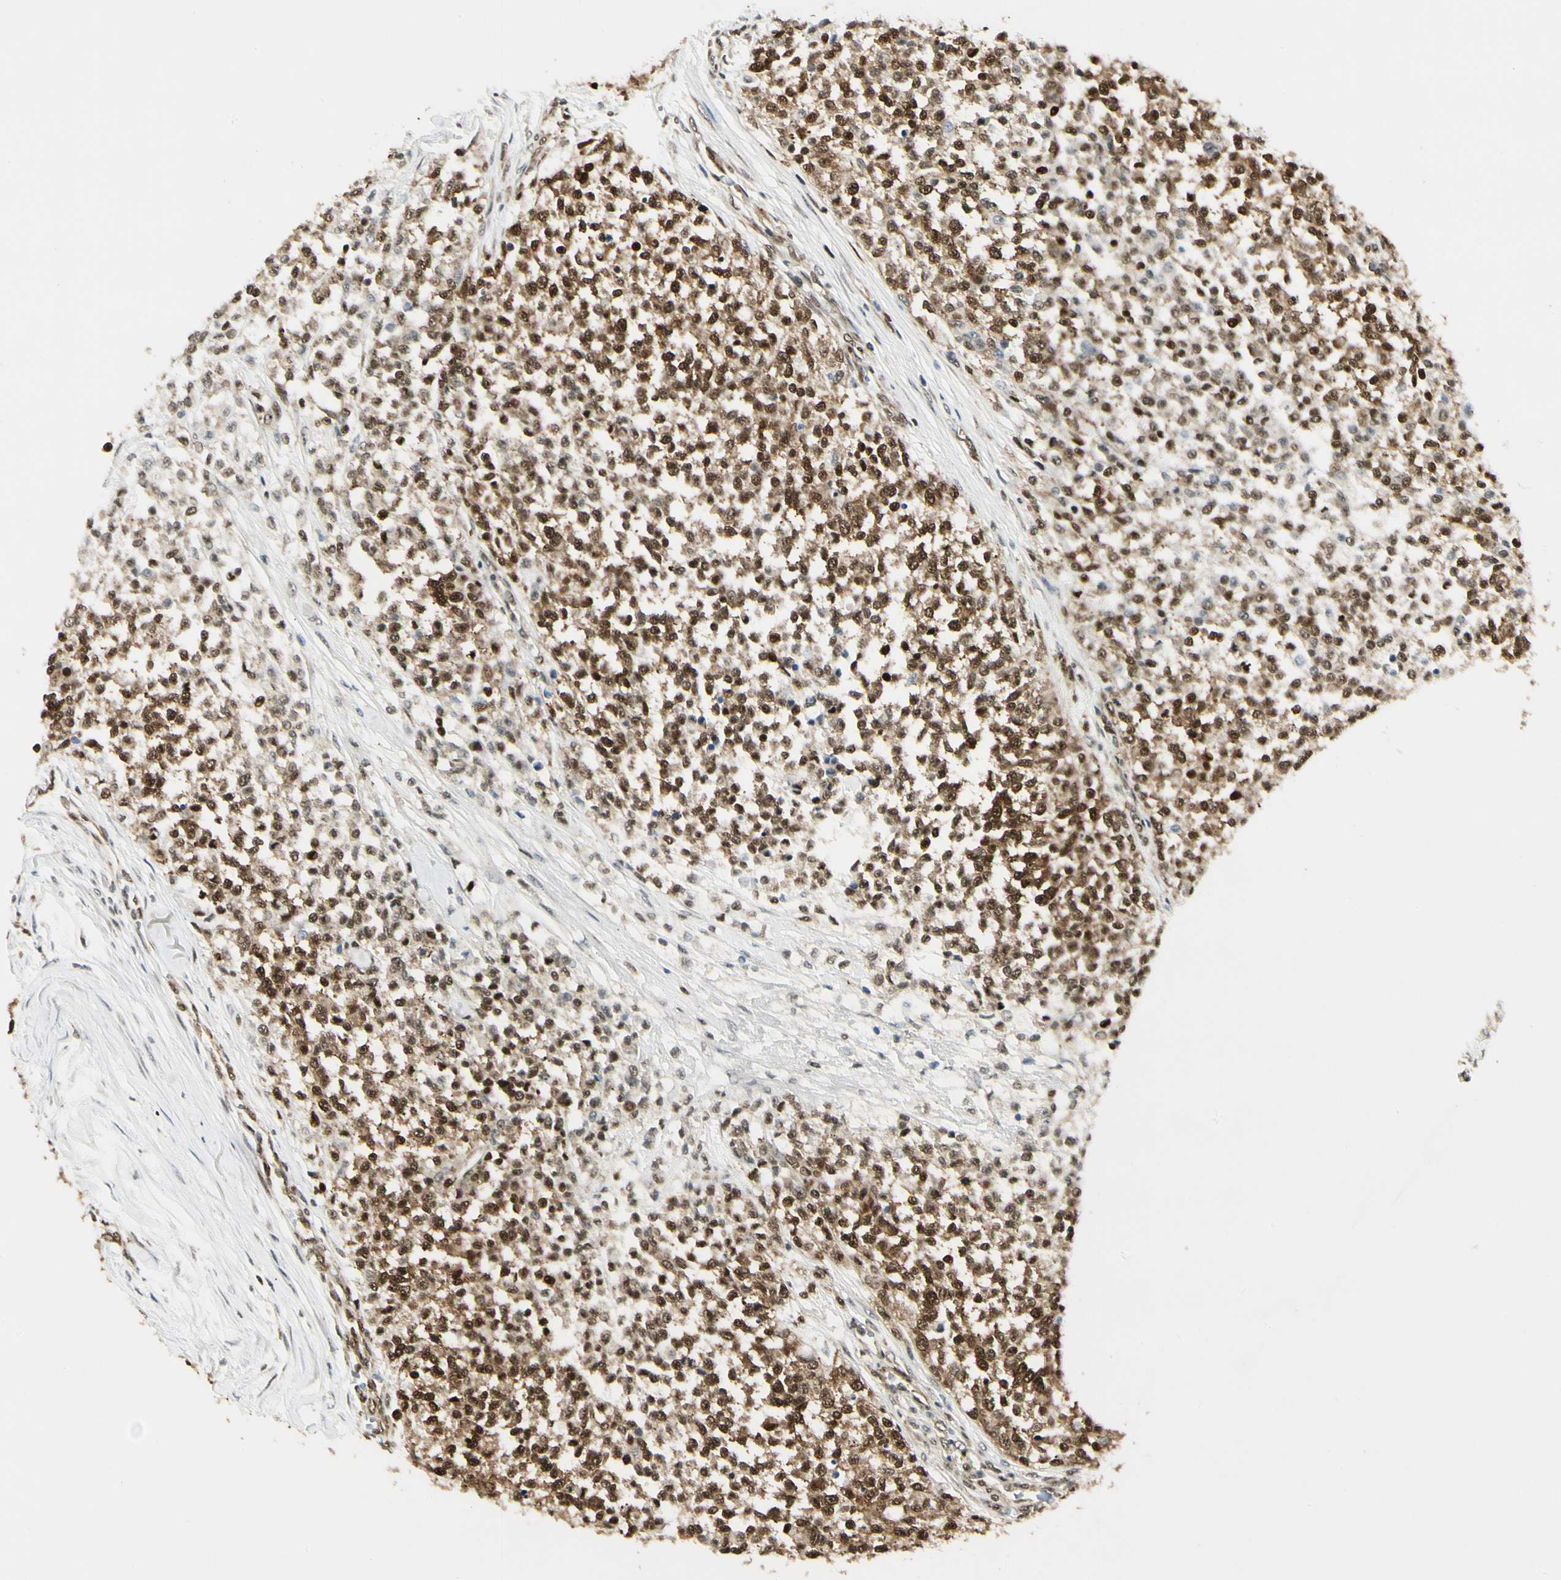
{"staining": {"intensity": "strong", "quantity": ">75%", "location": "cytoplasmic/membranous,nuclear"}, "tissue": "testis cancer", "cell_type": "Tumor cells", "image_type": "cancer", "snomed": [{"axis": "morphology", "description": "Seminoma, NOS"}, {"axis": "topography", "description": "Testis"}], "caption": "The immunohistochemical stain shows strong cytoplasmic/membranous and nuclear expression in tumor cells of testis seminoma tissue.", "gene": "FUS", "patient": {"sex": "male", "age": 59}}